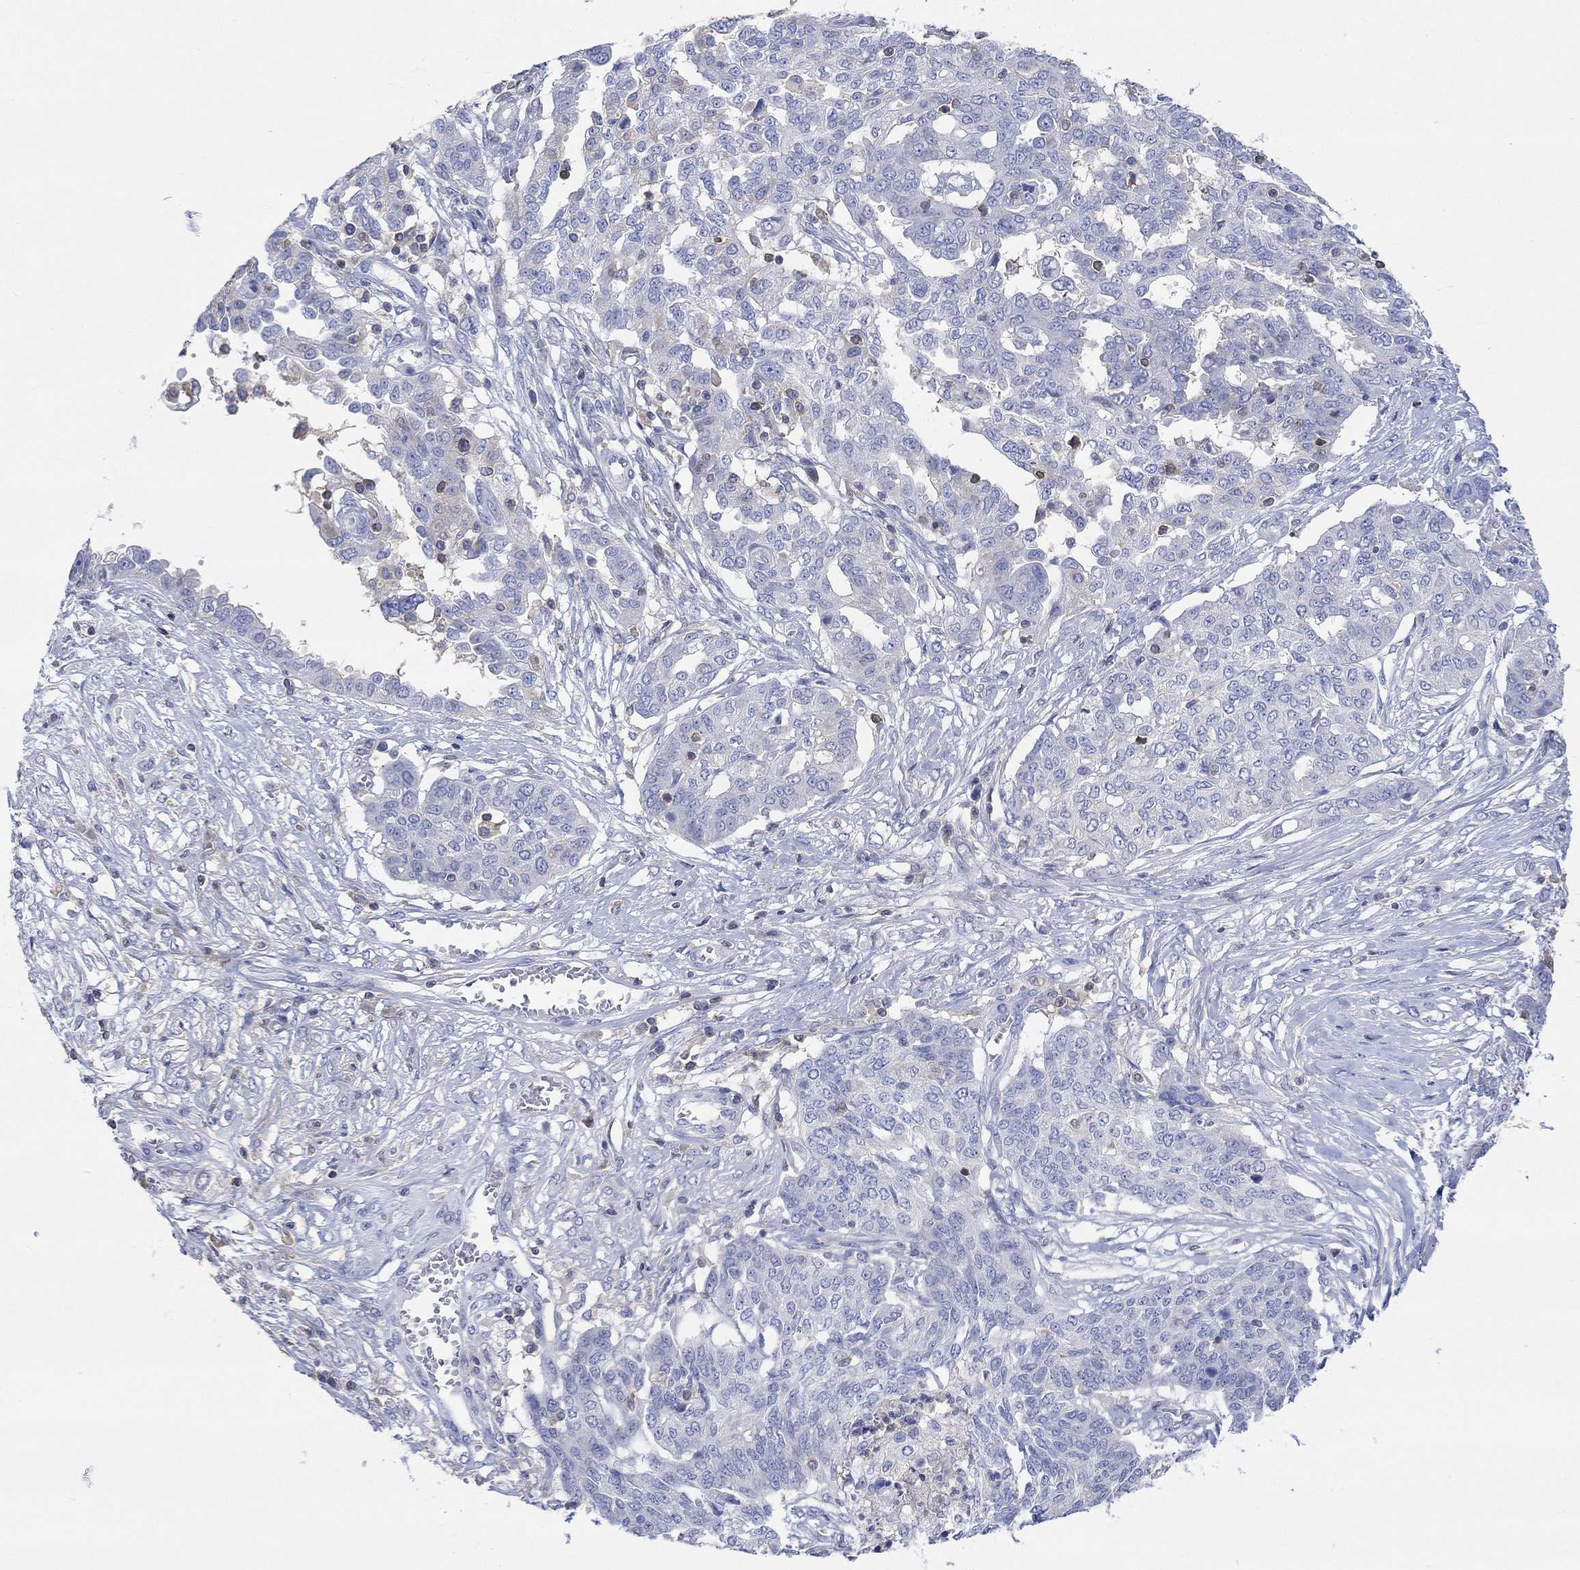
{"staining": {"intensity": "negative", "quantity": "none", "location": "none"}, "tissue": "ovarian cancer", "cell_type": "Tumor cells", "image_type": "cancer", "snomed": [{"axis": "morphology", "description": "Cystadenocarcinoma, serous, NOS"}, {"axis": "topography", "description": "Ovary"}], "caption": "Protein analysis of ovarian cancer (serous cystadenocarcinoma) demonstrates no significant expression in tumor cells.", "gene": "GCM1", "patient": {"sex": "female", "age": 67}}